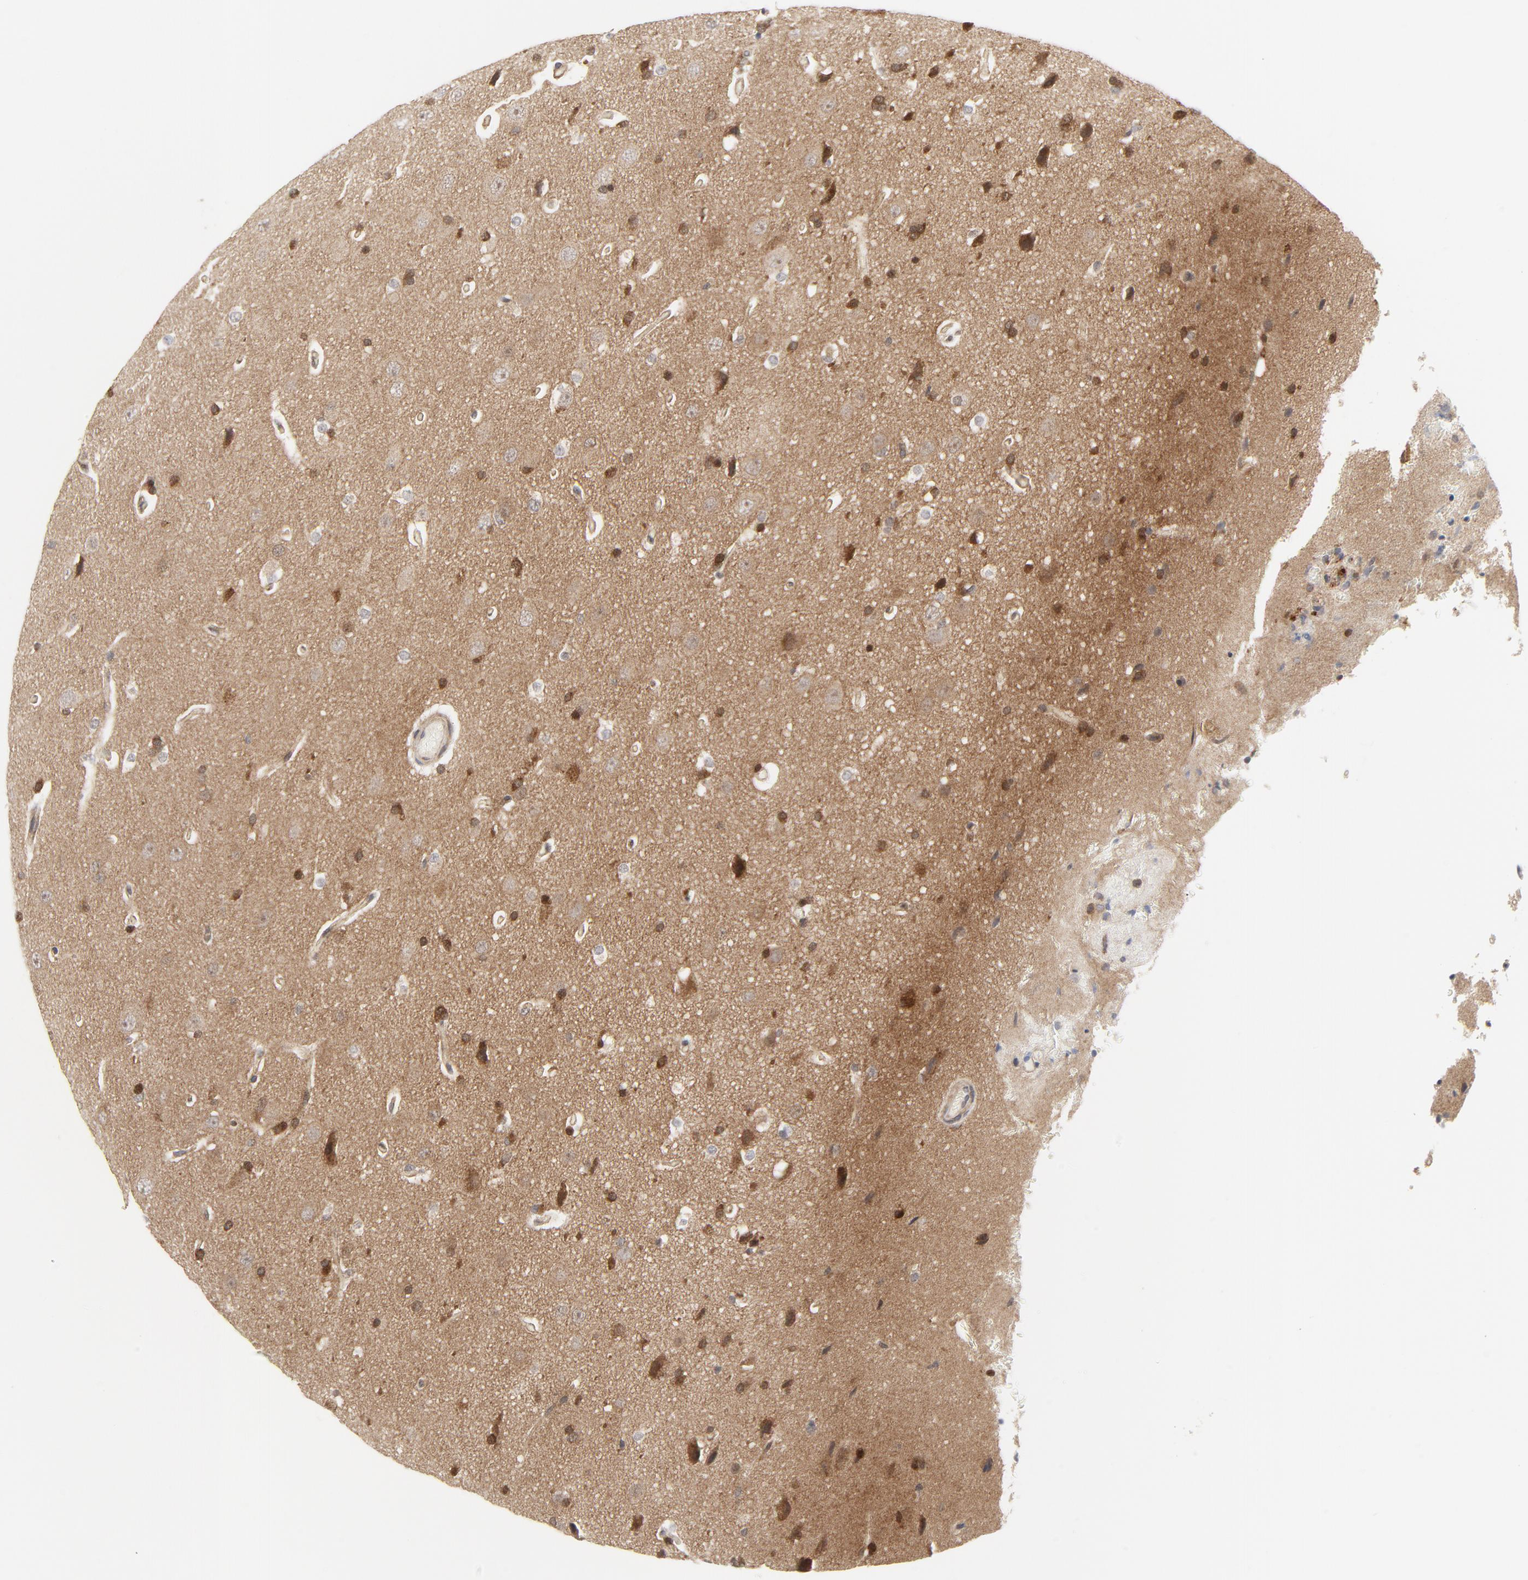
{"staining": {"intensity": "moderate", "quantity": "25%-75%", "location": "cytoplasmic/membranous,nuclear"}, "tissue": "glioma", "cell_type": "Tumor cells", "image_type": "cancer", "snomed": [{"axis": "morphology", "description": "Glioma, malignant, Low grade"}, {"axis": "topography", "description": "Cerebral cortex"}], "caption": "Brown immunohistochemical staining in low-grade glioma (malignant) exhibits moderate cytoplasmic/membranous and nuclear expression in approximately 25%-75% of tumor cells. (DAB IHC, brown staining for protein, blue staining for nuclei).", "gene": "MAP2K7", "patient": {"sex": "female", "age": 47}}